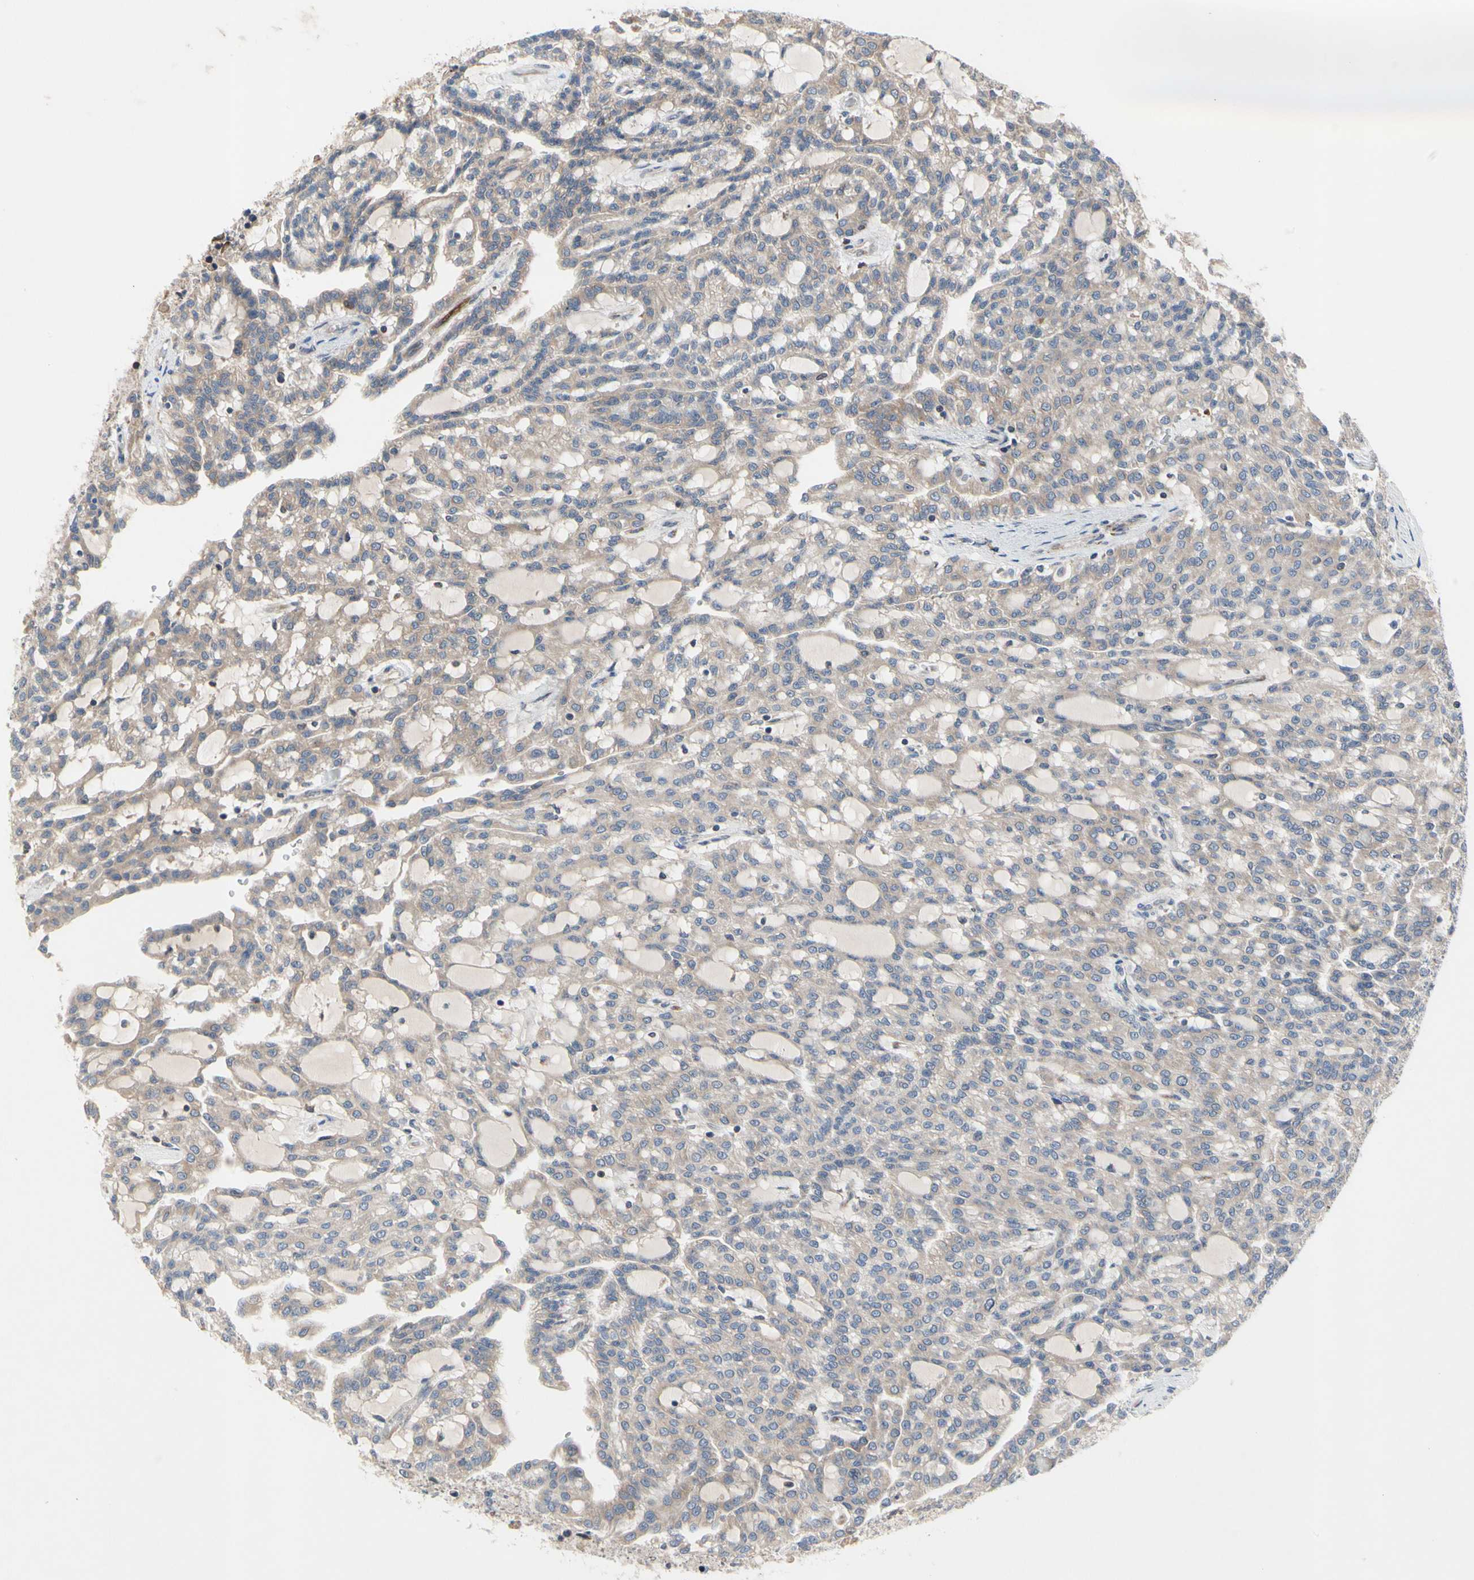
{"staining": {"intensity": "weak", "quantity": ">75%", "location": "cytoplasmic/membranous"}, "tissue": "renal cancer", "cell_type": "Tumor cells", "image_type": "cancer", "snomed": [{"axis": "morphology", "description": "Adenocarcinoma, NOS"}, {"axis": "topography", "description": "Kidney"}], "caption": "High-power microscopy captured an immunohistochemistry micrograph of renal adenocarcinoma, revealing weak cytoplasmic/membranous expression in approximately >75% of tumor cells.", "gene": "MMEL1", "patient": {"sex": "male", "age": 63}}